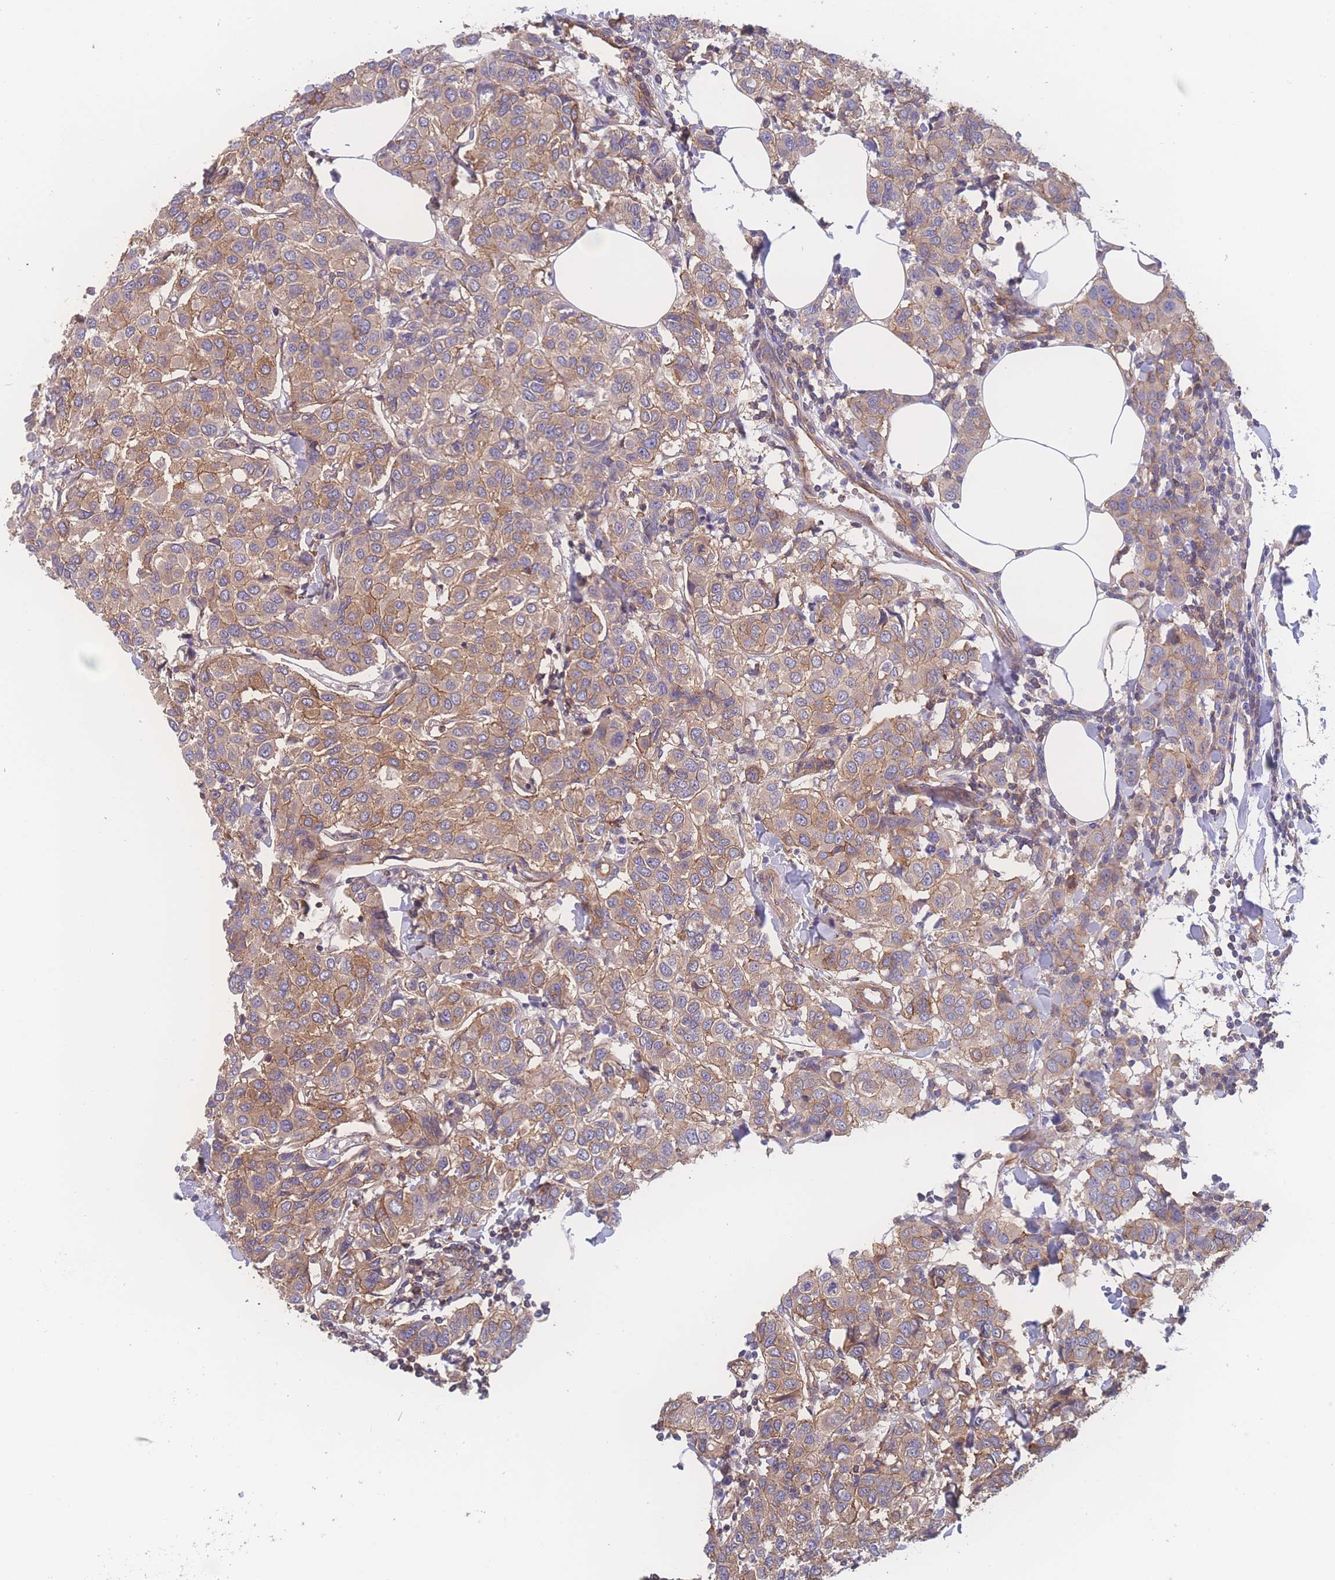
{"staining": {"intensity": "moderate", "quantity": ">75%", "location": "cytoplasmic/membranous"}, "tissue": "breast cancer", "cell_type": "Tumor cells", "image_type": "cancer", "snomed": [{"axis": "morphology", "description": "Duct carcinoma"}, {"axis": "topography", "description": "Breast"}], "caption": "Tumor cells show medium levels of moderate cytoplasmic/membranous staining in approximately >75% of cells in breast cancer.", "gene": "CFAP97", "patient": {"sex": "female", "age": 55}}